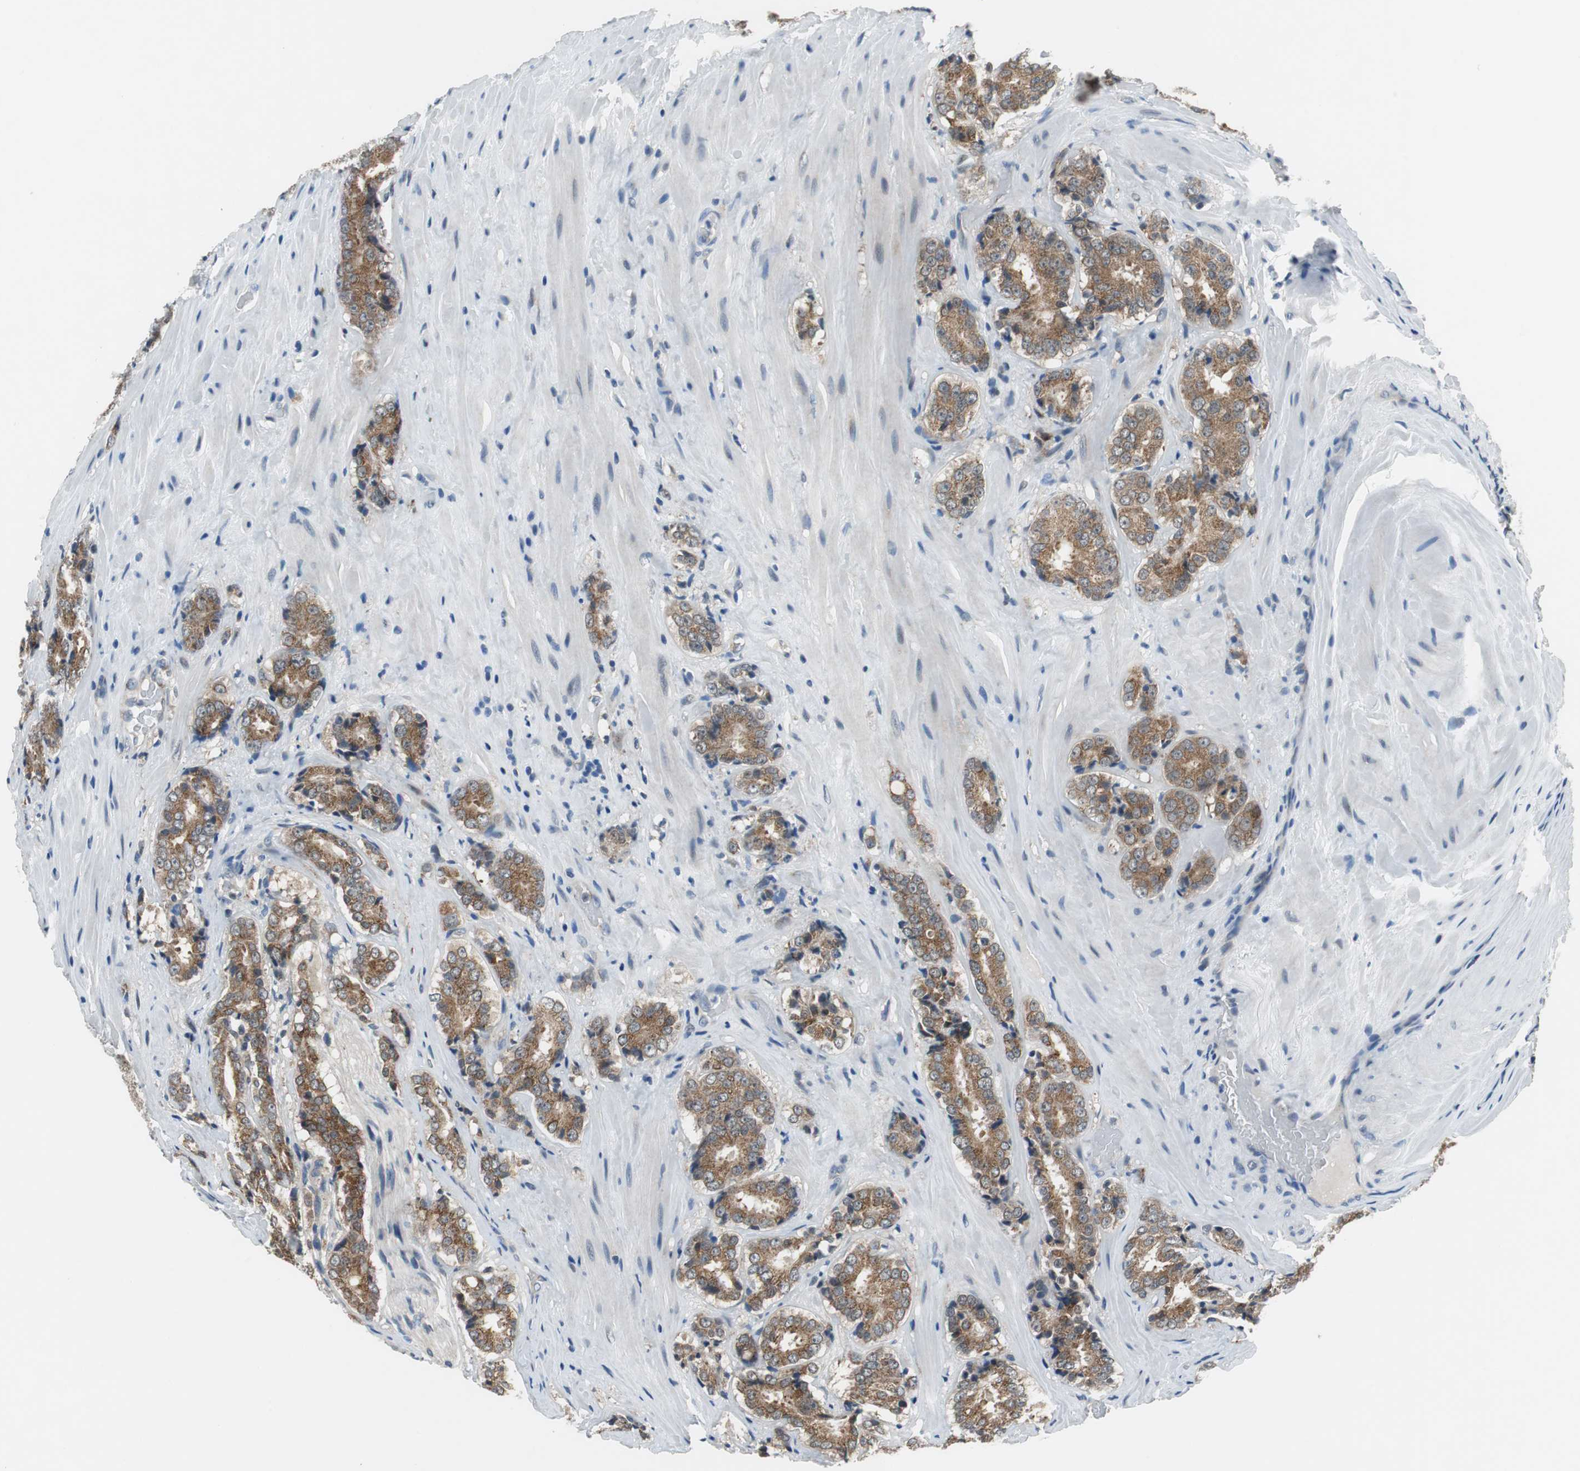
{"staining": {"intensity": "strong", "quantity": ">75%", "location": "cytoplasmic/membranous"}, "tissue": "prostate cancer", "cell_type": "Tumor cells", "image_type": "cancer", "snomed": [{"axis": "morphology", "description": "Adenocarcinoma, High grade"}, {"axis": "topography", "description": "Prostate"}], "caption": "Immunohistochemistry (DAB) staining of human prostate high-grade adenocarcinoma demonstrates strong cytoplasmic/membranous protein positivity in approximately >75% of tumor cells. (IHC, brightfield microscopy, high magnification).", "gene": "PLAA", "patient": {"sex": "male", "age": 70}}